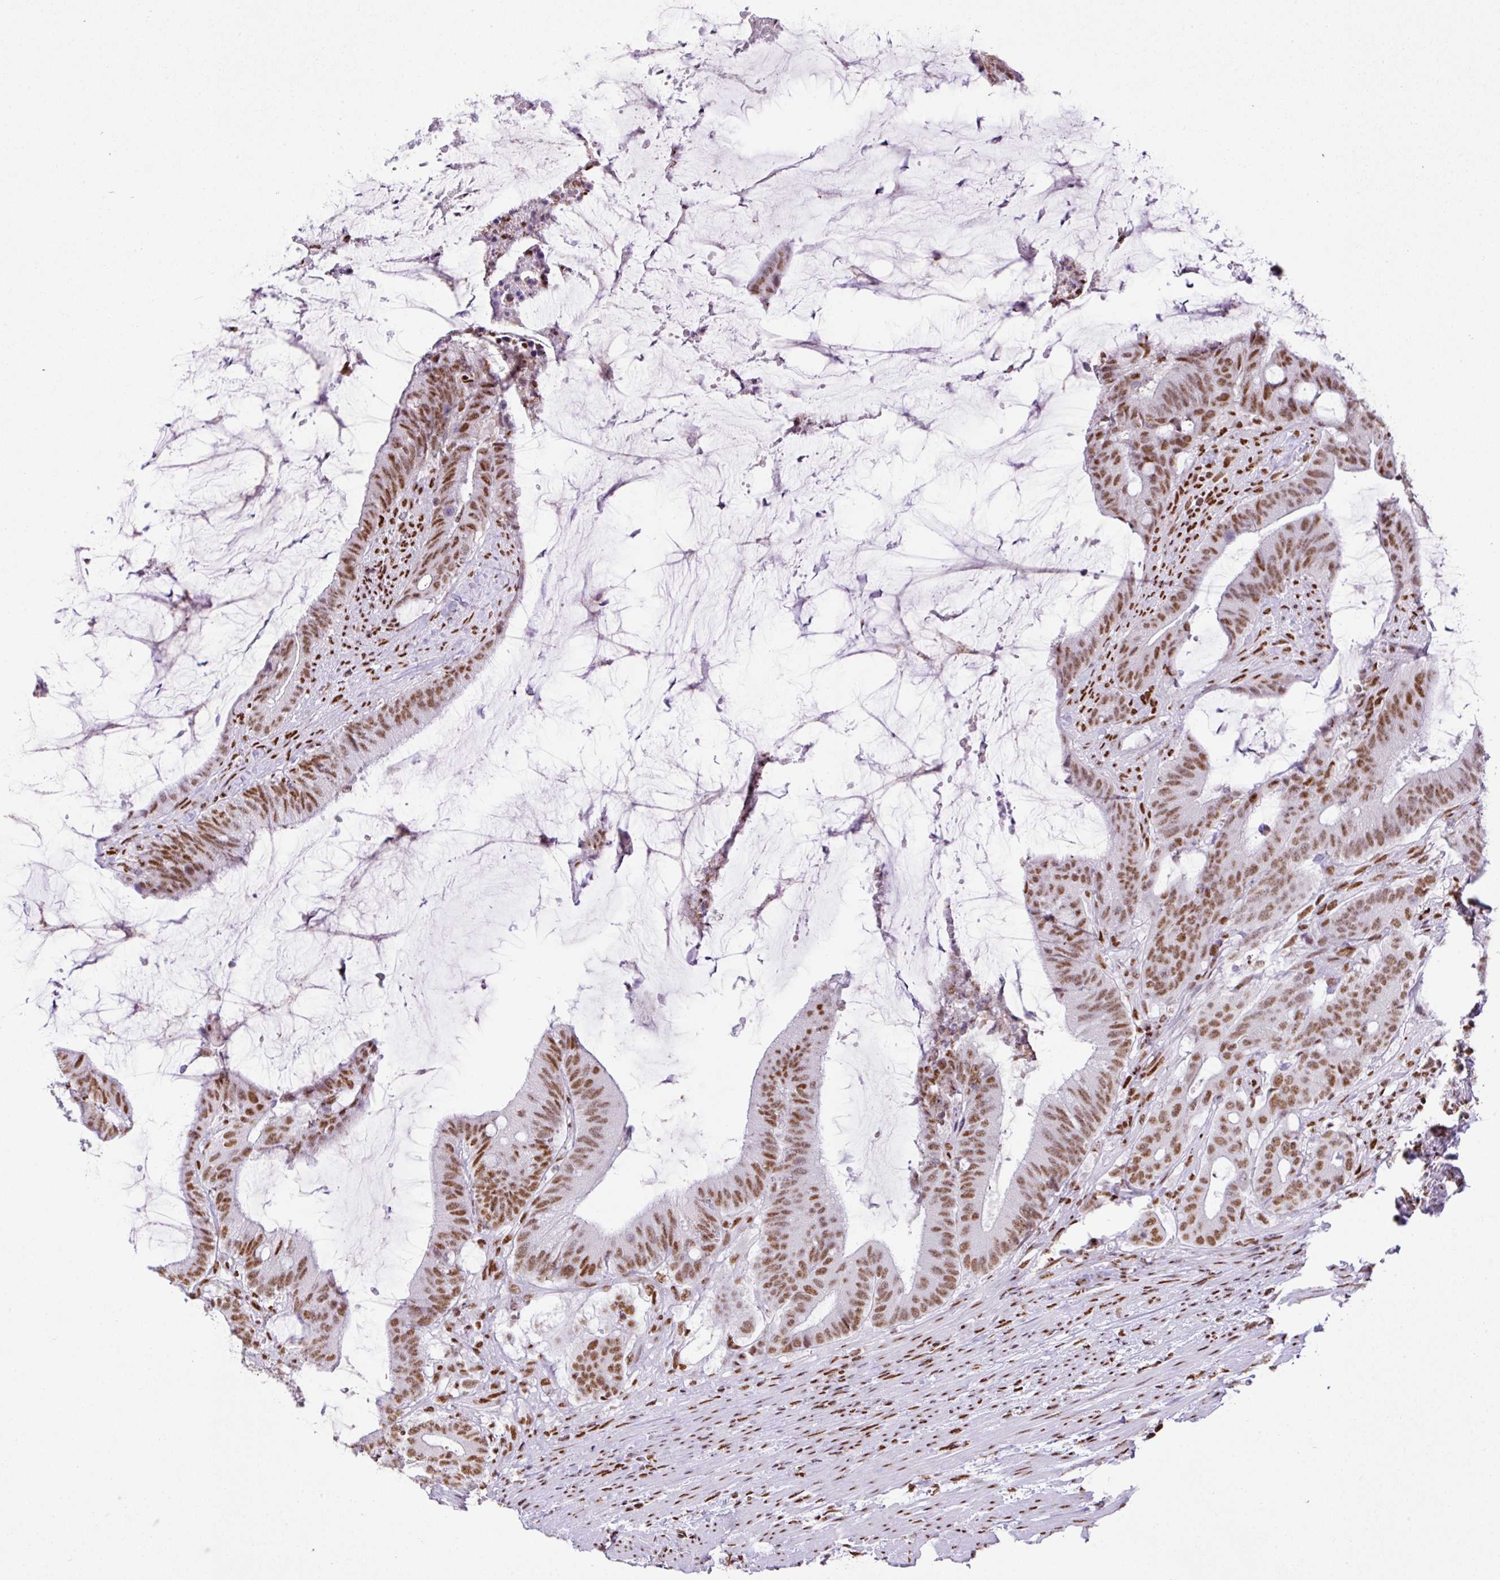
{"staining": {"intensity": "moderate", "quantity": ">75%", "location": "nuclear"}, "tissue": "colorectal cancer", "cell_type": "Tumor cells", "image_type": "cancer", "snomed": [{"axis": "morphology", "description": "Adenocarcinoma, NOS"}, {"axis": "topography", "description": "Colon"}], "caption": "Moderate nuclear expression is seen in about >75% of tumor cells in colorectal cancer.", "gene": "RARG", "patient": {"sex": "female", "age": 43}}